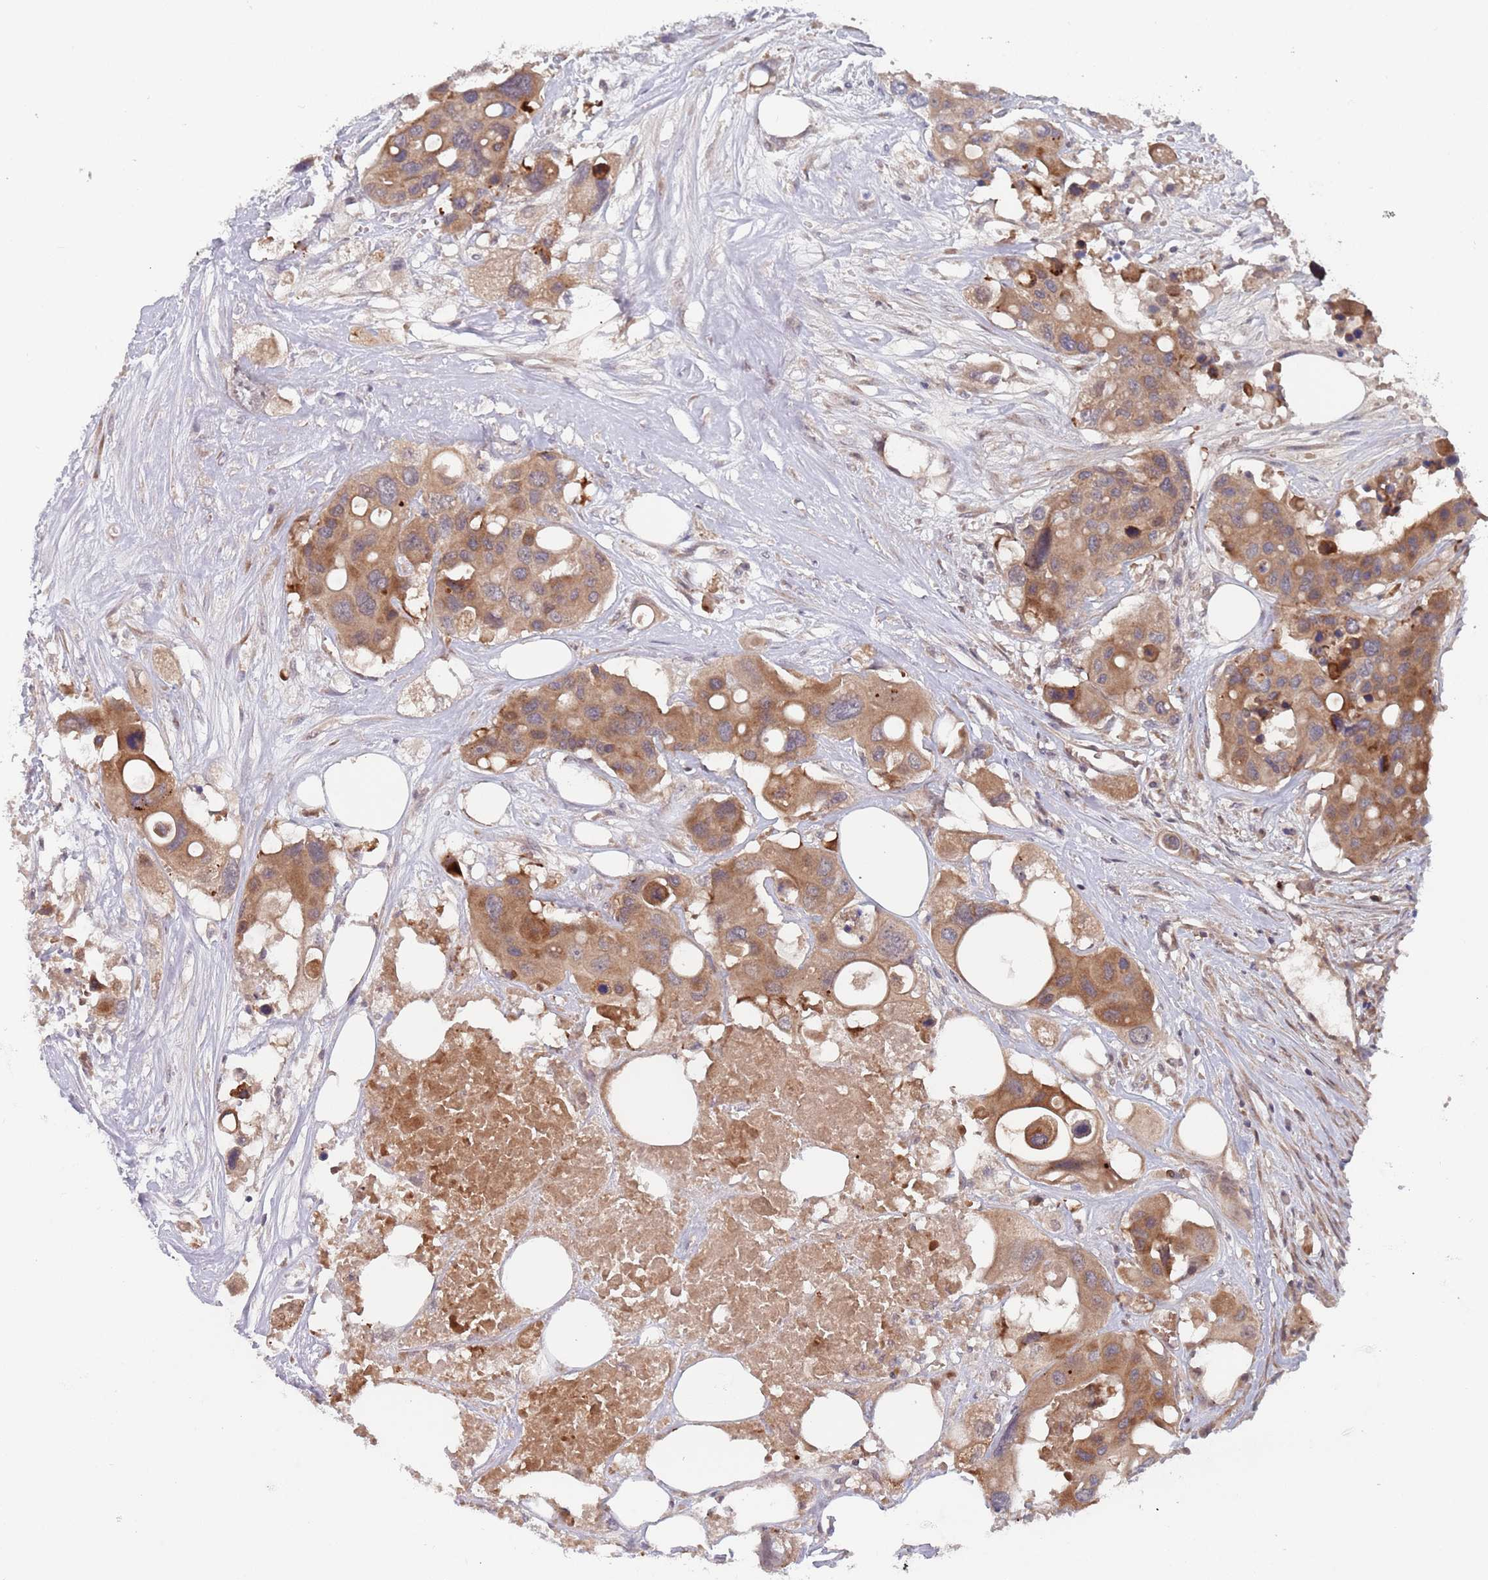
{"staining": {"intensity": "moderate", "quantity": ">75%", "location": "cytoplasmic/membranous"}, "tissue": "colorectal cancer", "cell_type": "Tumor cells", "image_type": "cancer", "snomed": [{"axis": "morphology", "description": "Adenocarcinoma, NOS"}, {"axis": "topography", "description": "Colon"}], "caption": "IHC photomicrograph of neoplastic tissue: adenocarcinoma (colorectal) stained using IHC shows medium levels of moderate protein expression localized specifically in the cytoplasmic/membranous of tumor cells, appearing as a cytoplasmic/membranous brown color.", "gene": "ZNF140", "patient": {"sex": "male", "age": 77}}